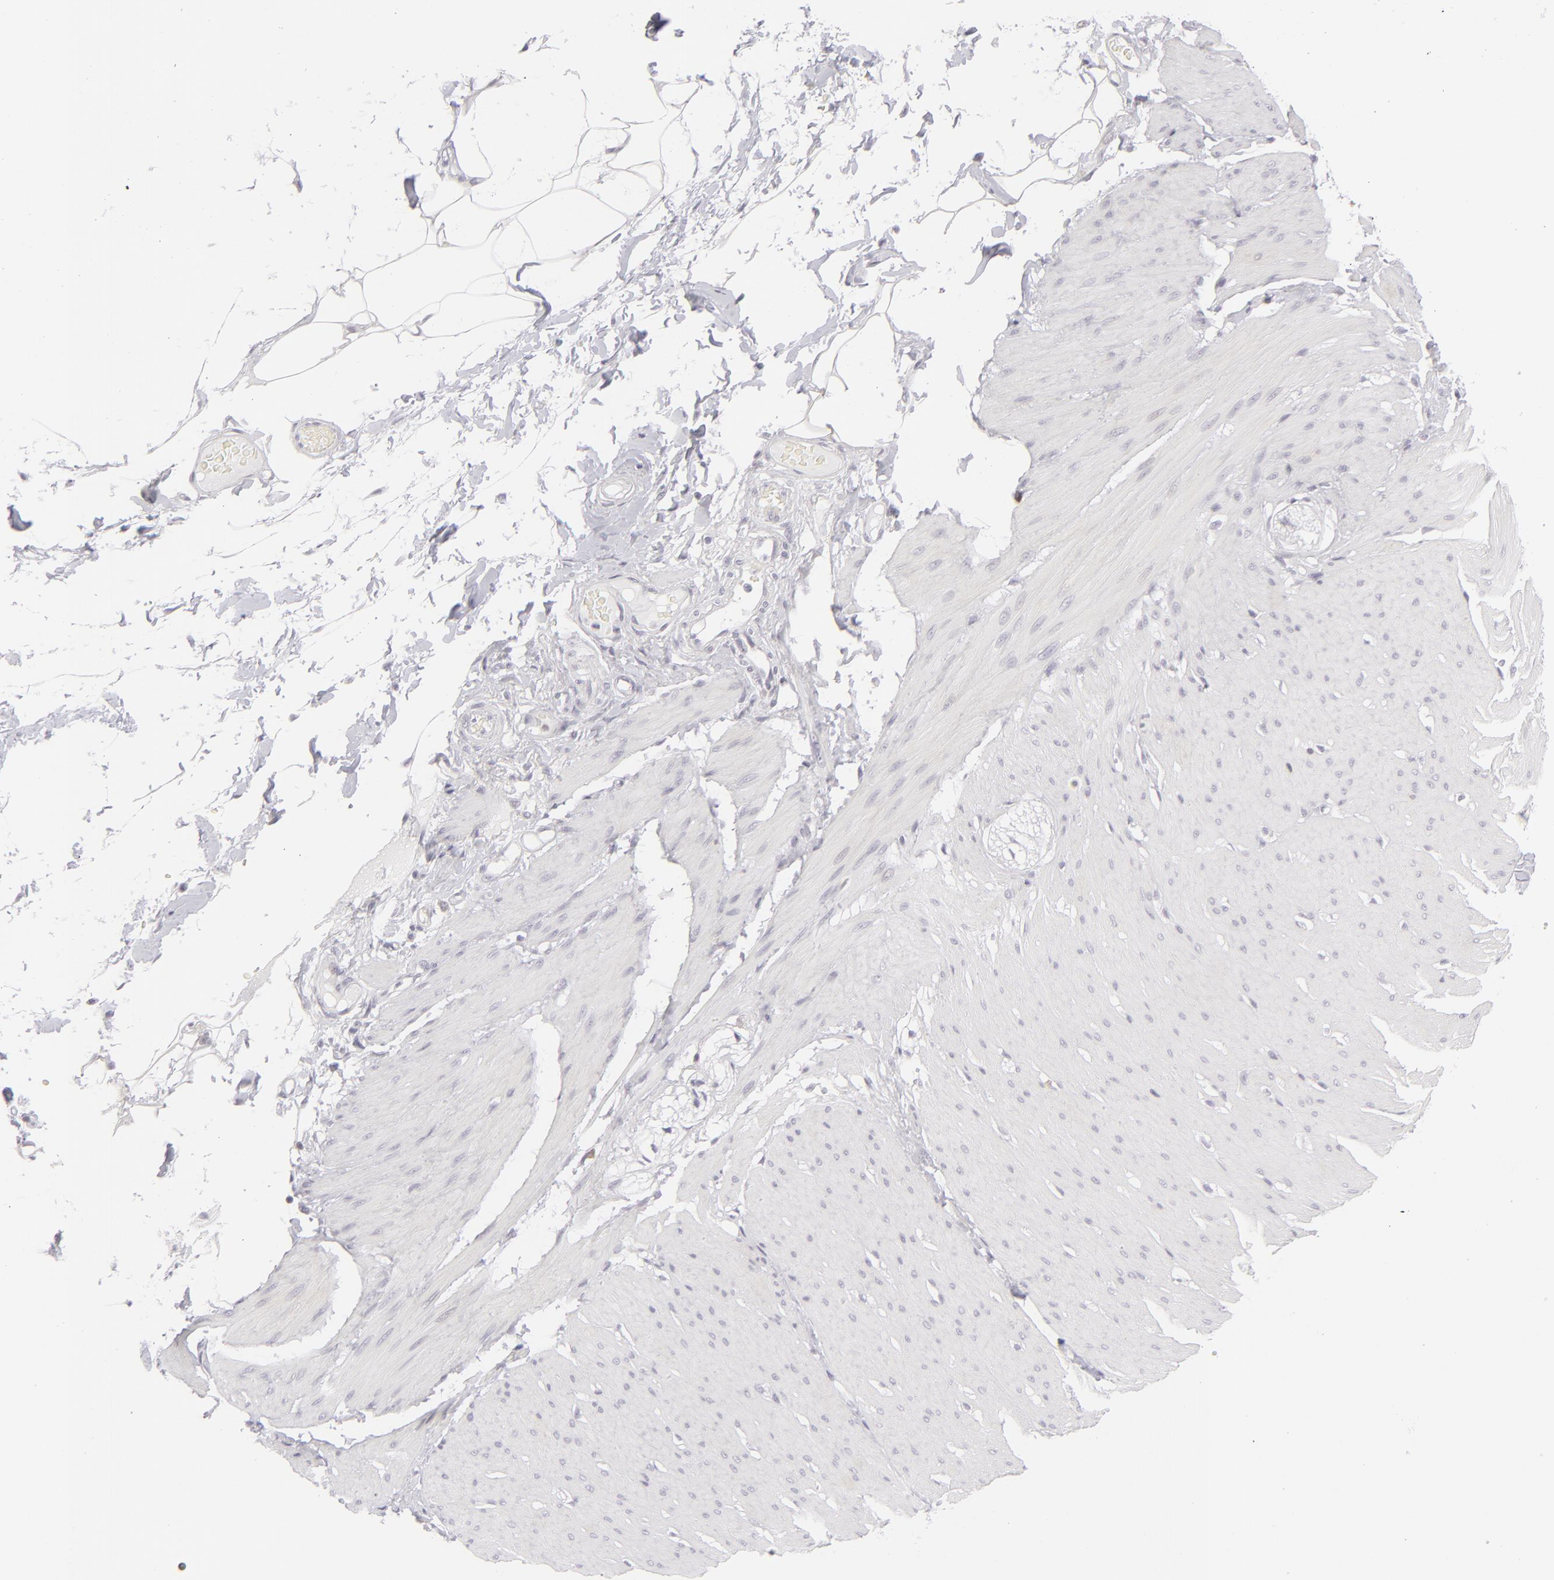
{"staining": {"intensity": "negative", "quantity": "none", "location": "none"}, "tissue": "smooth muscle", "cell_type": "Smooth muscle cells", "image_type": "normal", "snomed": [{"axis": "morphology", "description": "Normal tissue, NOS"}, {"axis": "topography", "description": "Smooth muscle"}, {"axis": "topography", "description": "Colon"}], "caption": "This histopathology image is of benign smooth muscle stained with immunohistochemistry to label a protein in brown with the nuclei are counter-stained blue. There is no positivity in smooth muscle cells. Nuclei are stained in blue.", "gene": "CD7", "patient": {"sex": "male", "age": 67}}